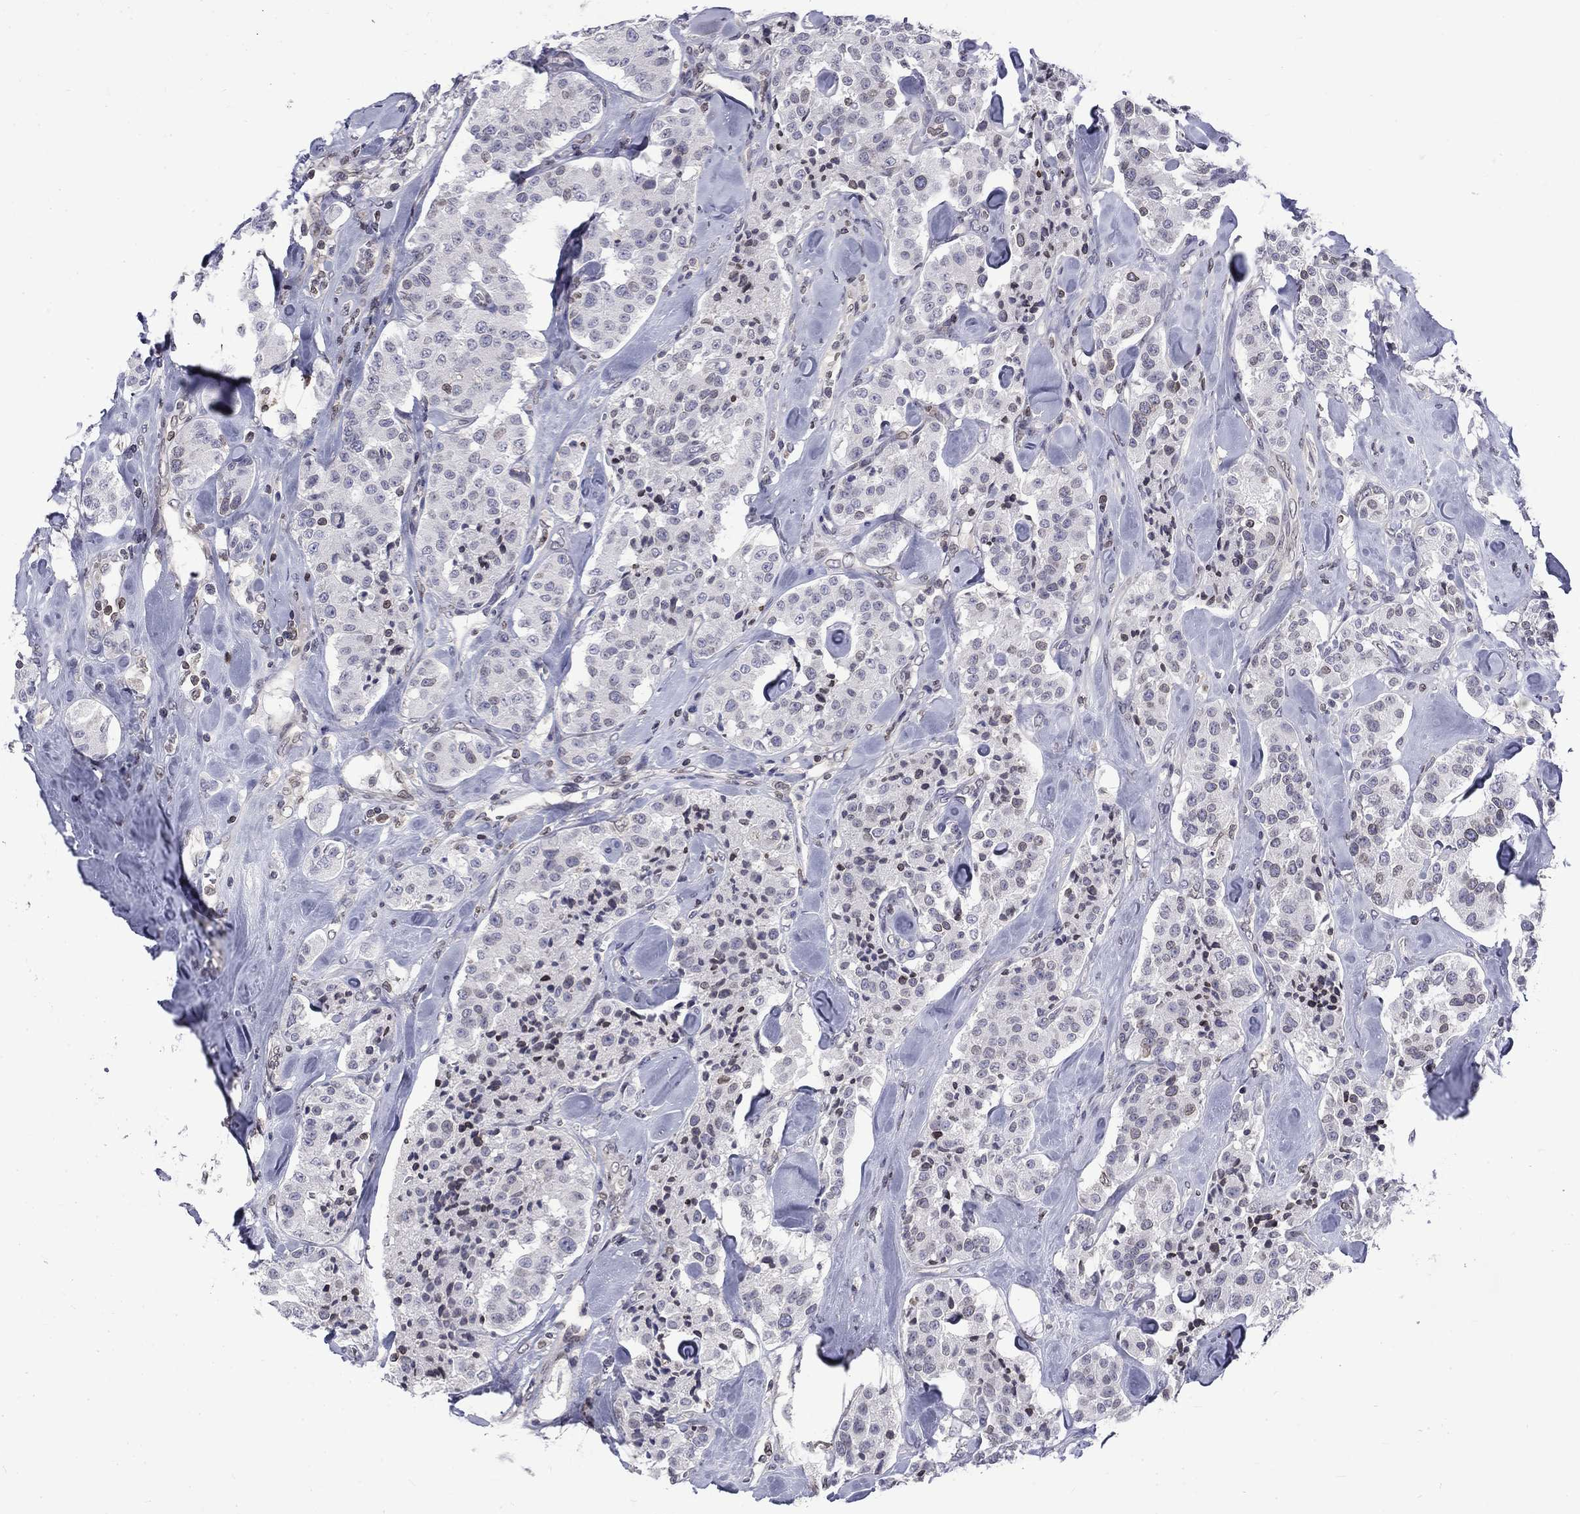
{"staining": {"intensity": "negative", "quantity": "none", "location": "none"}, "tissue": "carcinoid", "cell_type": "Tumor cells", "image_type": "cancer", "snomed": [{"axis": "morphology", "description": "Carcinoid, malignant, NOS"}, {"axis": "topography", "description": "Pancreas"}], "caption": "Carcinoid (malignant) was stained to show a protein in brown. There is no significant expression in tumor cells.", "gene": "SLA", "patient": {"sex": "male", "age": 41}}